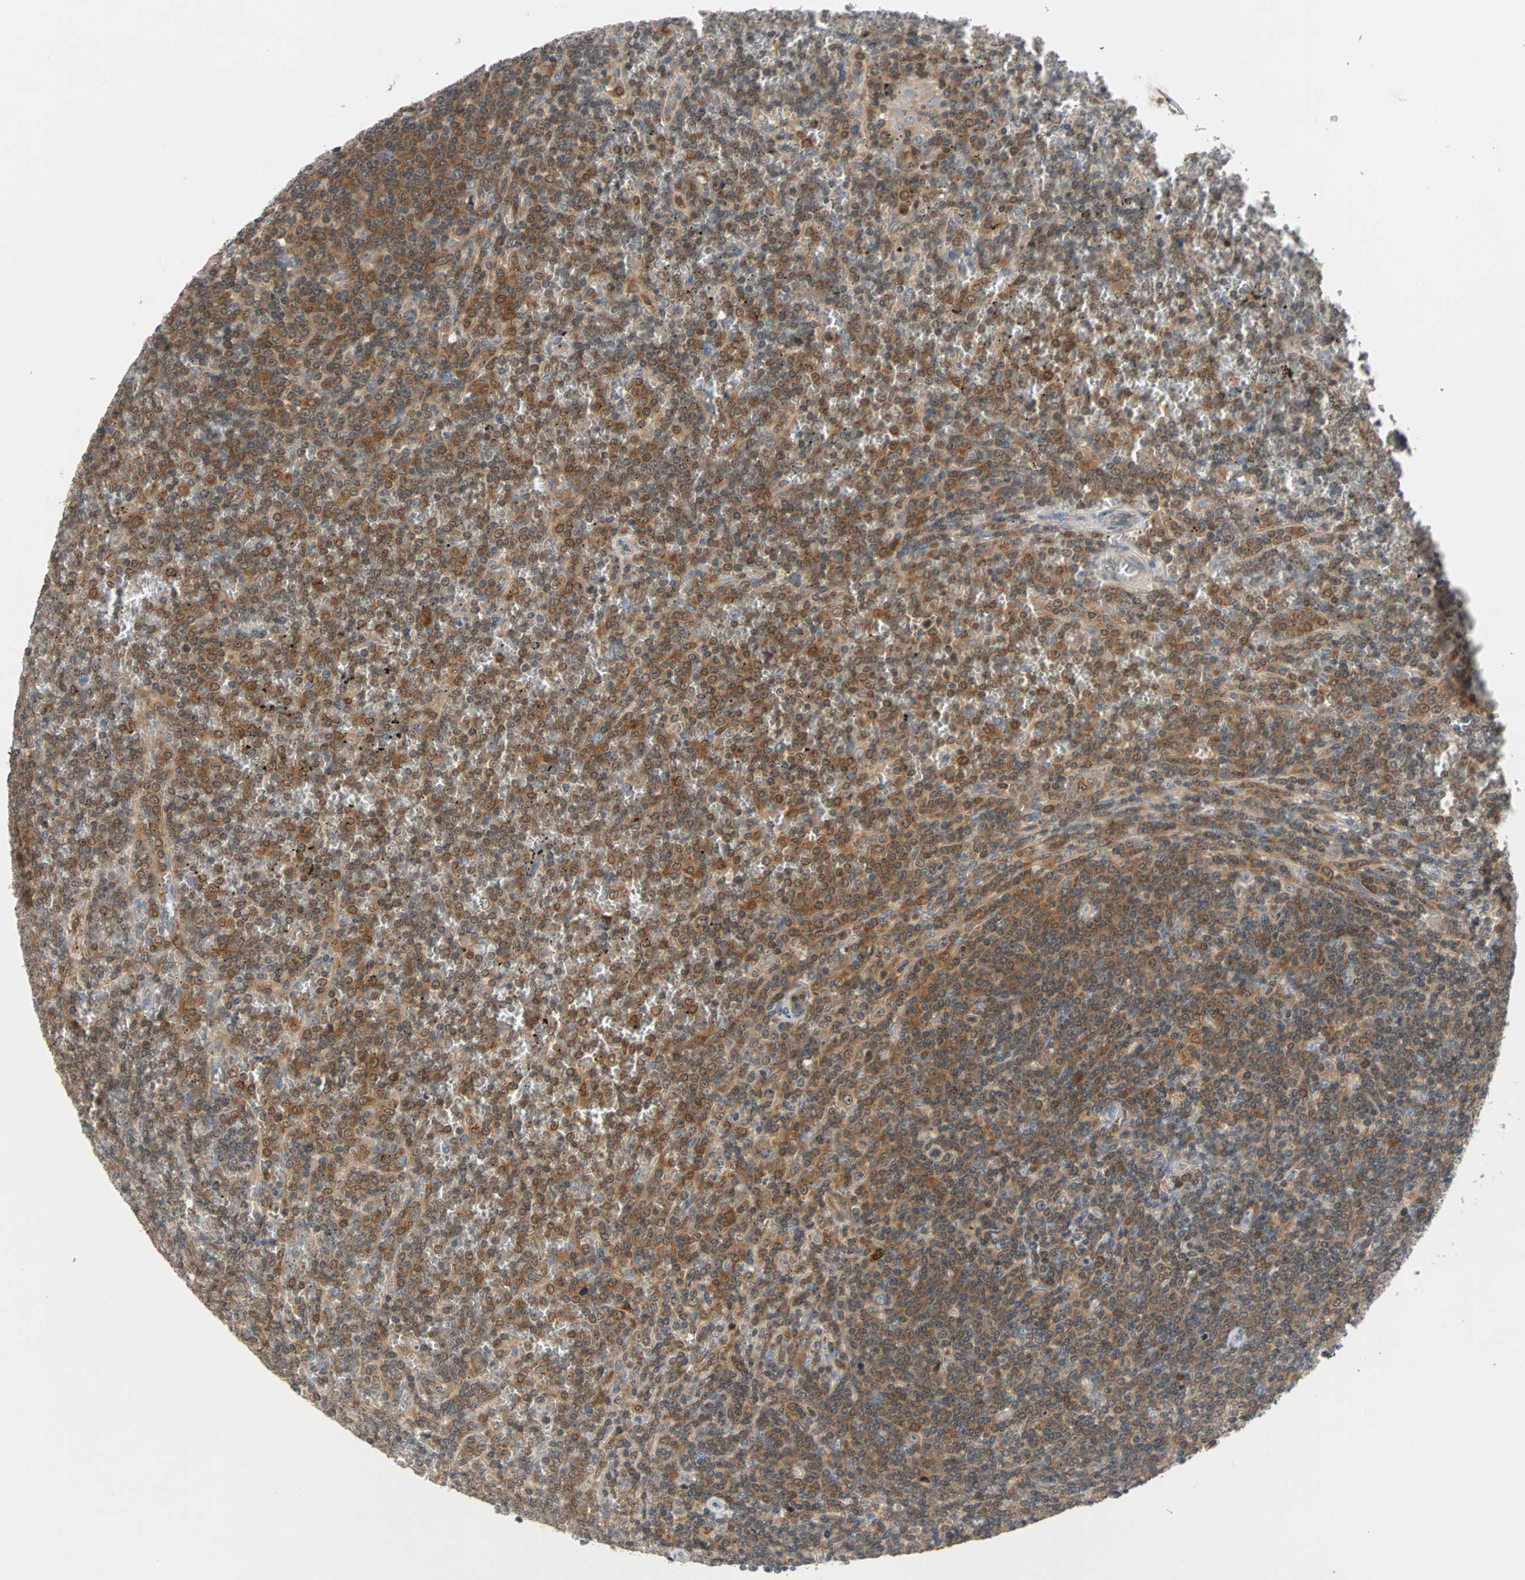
{"staining": {"intensity": "strong", "quantity": ">75%", "location": "cytoplasmic/membranous"}, "tissue": "lymphoma", "cell_type": "Tumor cells", "image_type": "cancer", "snomed": [{"axis": "morphology", "description": "Malignant lymphoma, non-Hodgkin's type, Low grade"}, {"axis": "topography", "description": "Spleen"}], "caption": "Immunohistochemistry image of human lymphoma stained for a protein (brown), which reveals high levels of strong cytoplasmic/membranous staining in approximately >75% of tumor cells.", "gene": "MAP4K1", "patient": {"sex": "female", "age": 19}}